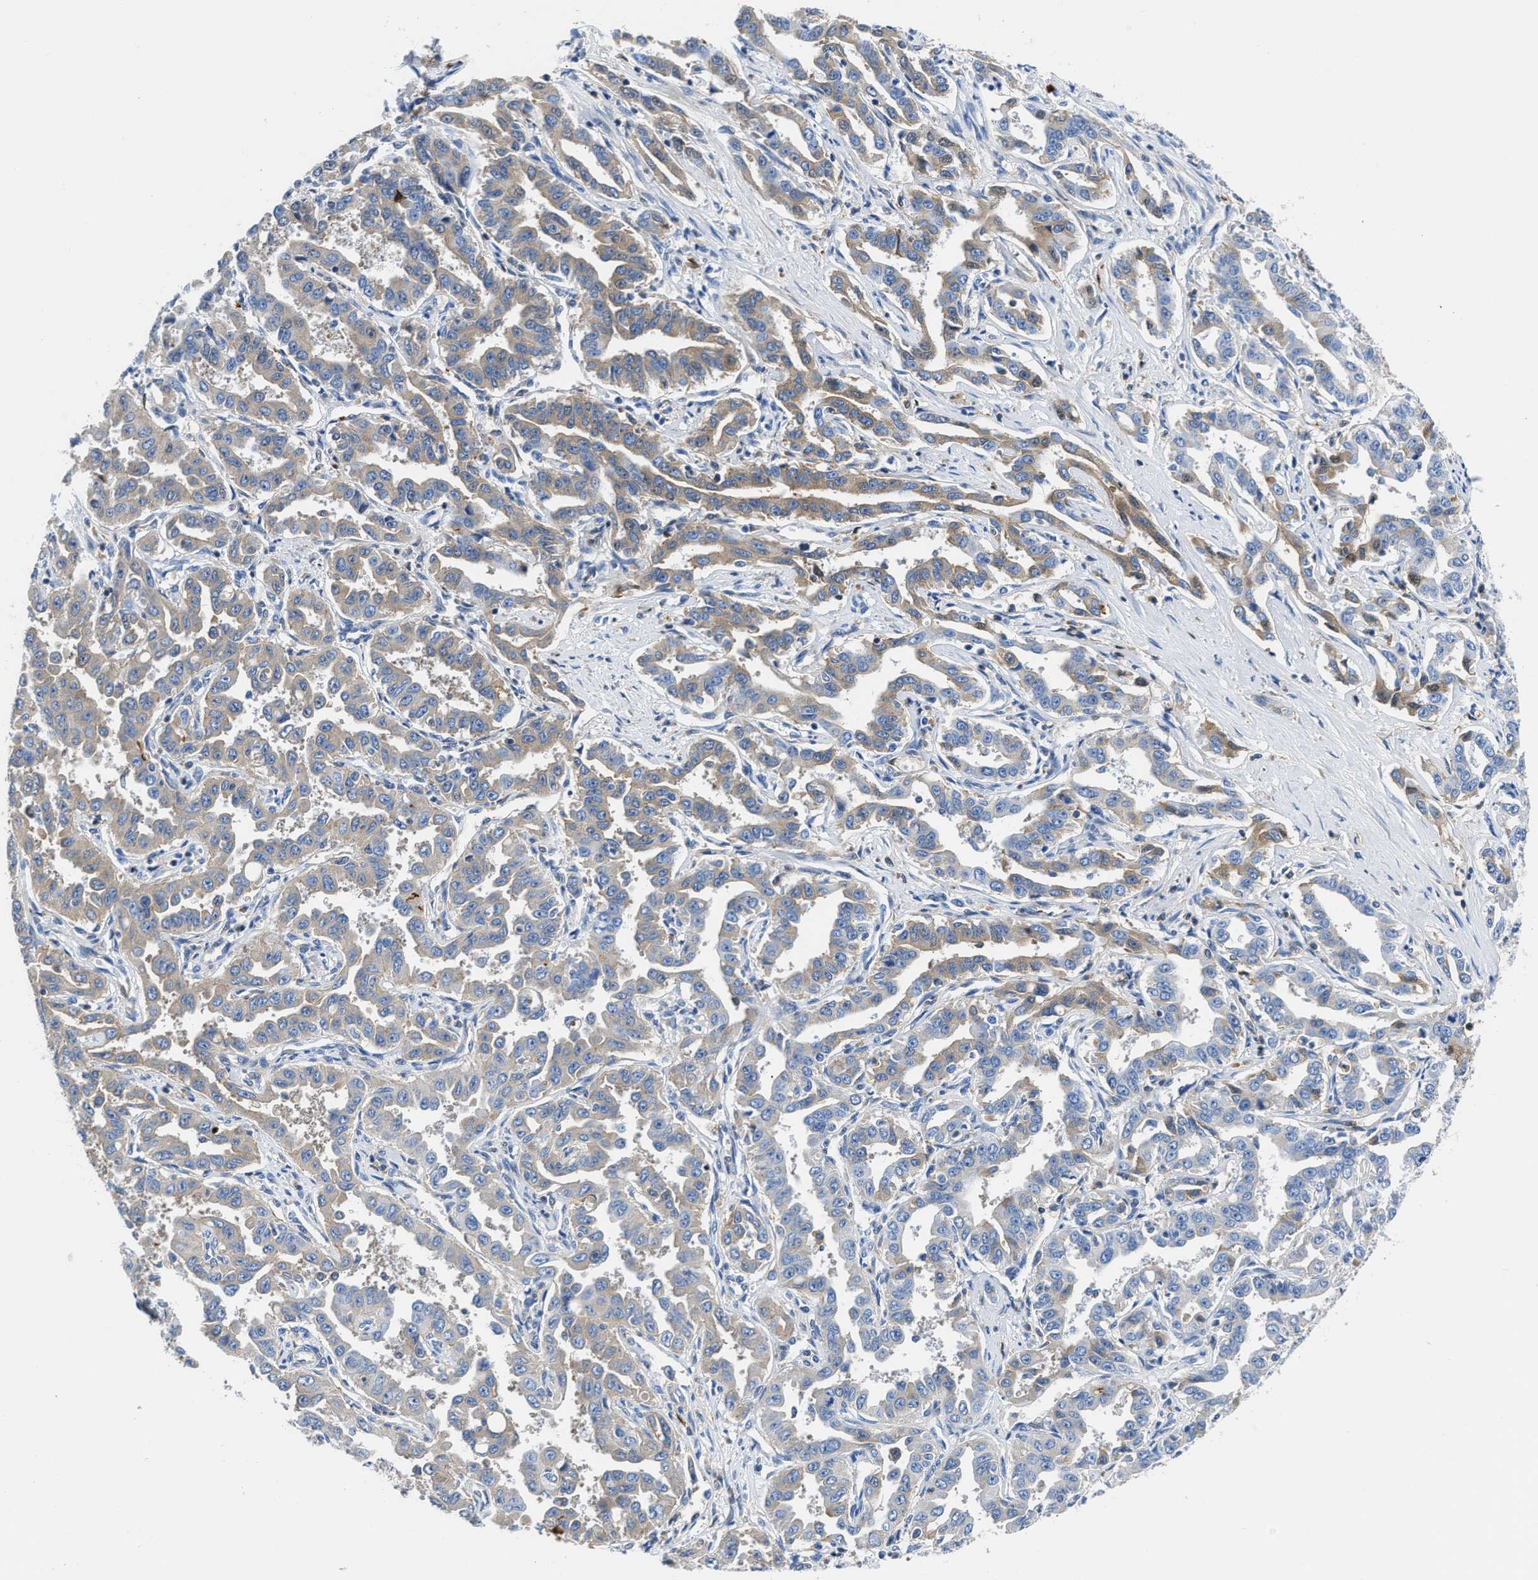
{"staining": {"intensity": "moderate", "quantity": "25%-75%", "location": "cytoplasmic/membranous,nuclear"}, "tissue": "liver cancer", "cell_type": "Tumor cells", "image_type": "cancer", "snomed": [{"axis": "morphology", "description": "Cholangiocarcinoma"}, {"axis": "topography", "description": "Liver"}], "caption": "The immunohistochemical stain highlights moderate cytoplasmic/membranous and nuclear expression in tumor cells of liver cholangiocarcinoma tissue. (IHC, brightfield microscopy, high magnification).", "gene": "GC", "patient": {"sex": "male", "age": 59}}